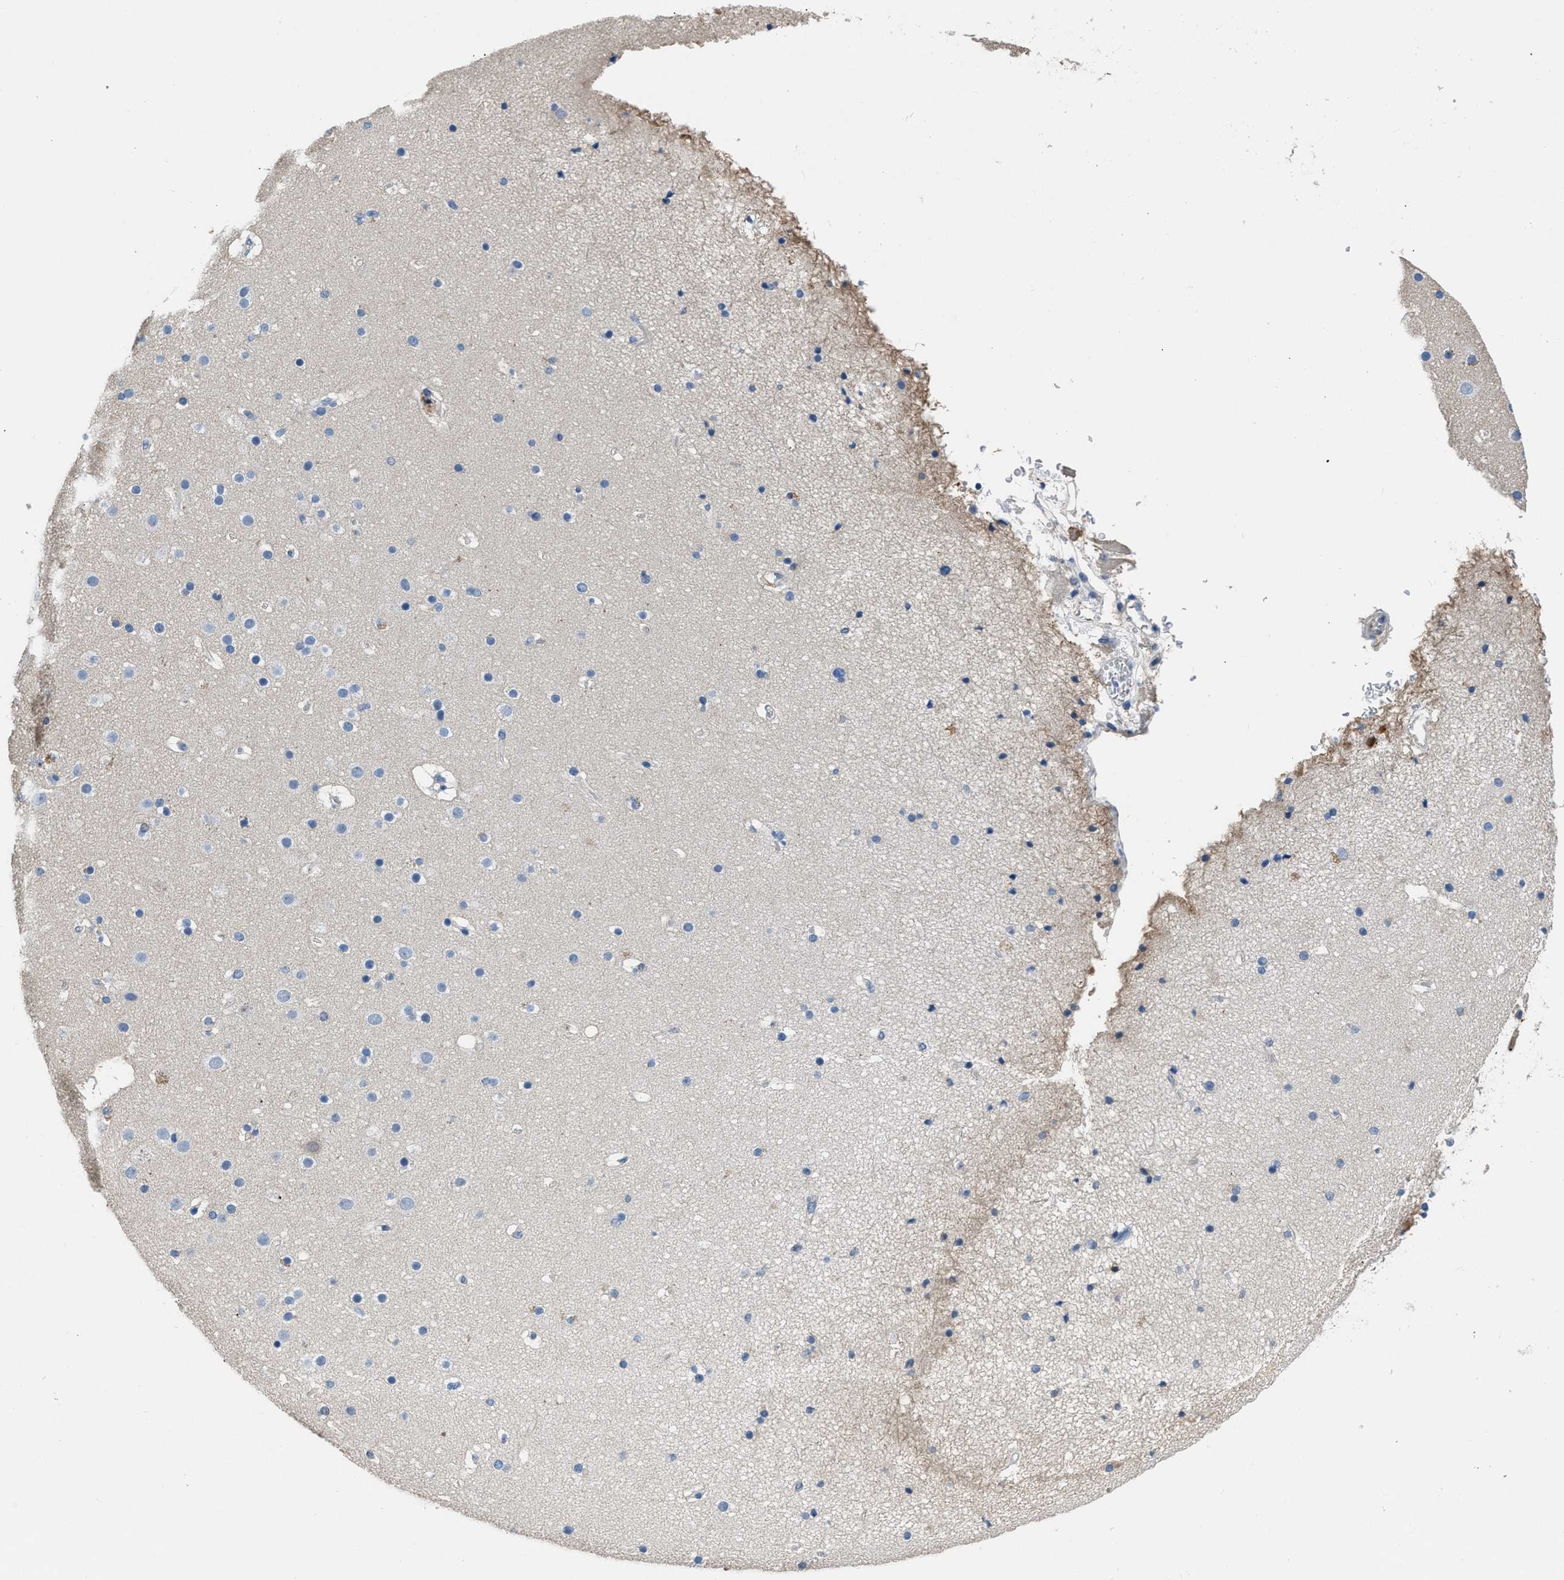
{"staining": {"intensity": "negative", "quantity": "none", "location": "none"}, "tissue": "cerebral cortex", "cell_type": "Endothelial cells", "image_type": "normal", "snomed": [{"axis": "morphology", "description": "Normal tissue, NOS"}, {"axis": "topography", "description": "Cerebral cortex"}], "caption": "DAB (3,3'-diaminobenzidine) immunohistochemical staining of normal human cerebral cortex exhibits no significant staining in endothelial cells. (Immunohistochemistry, brightfield microscopy, high magnification).", "gene": "STC1", "patient": {"sex": "male", "age": 57}}